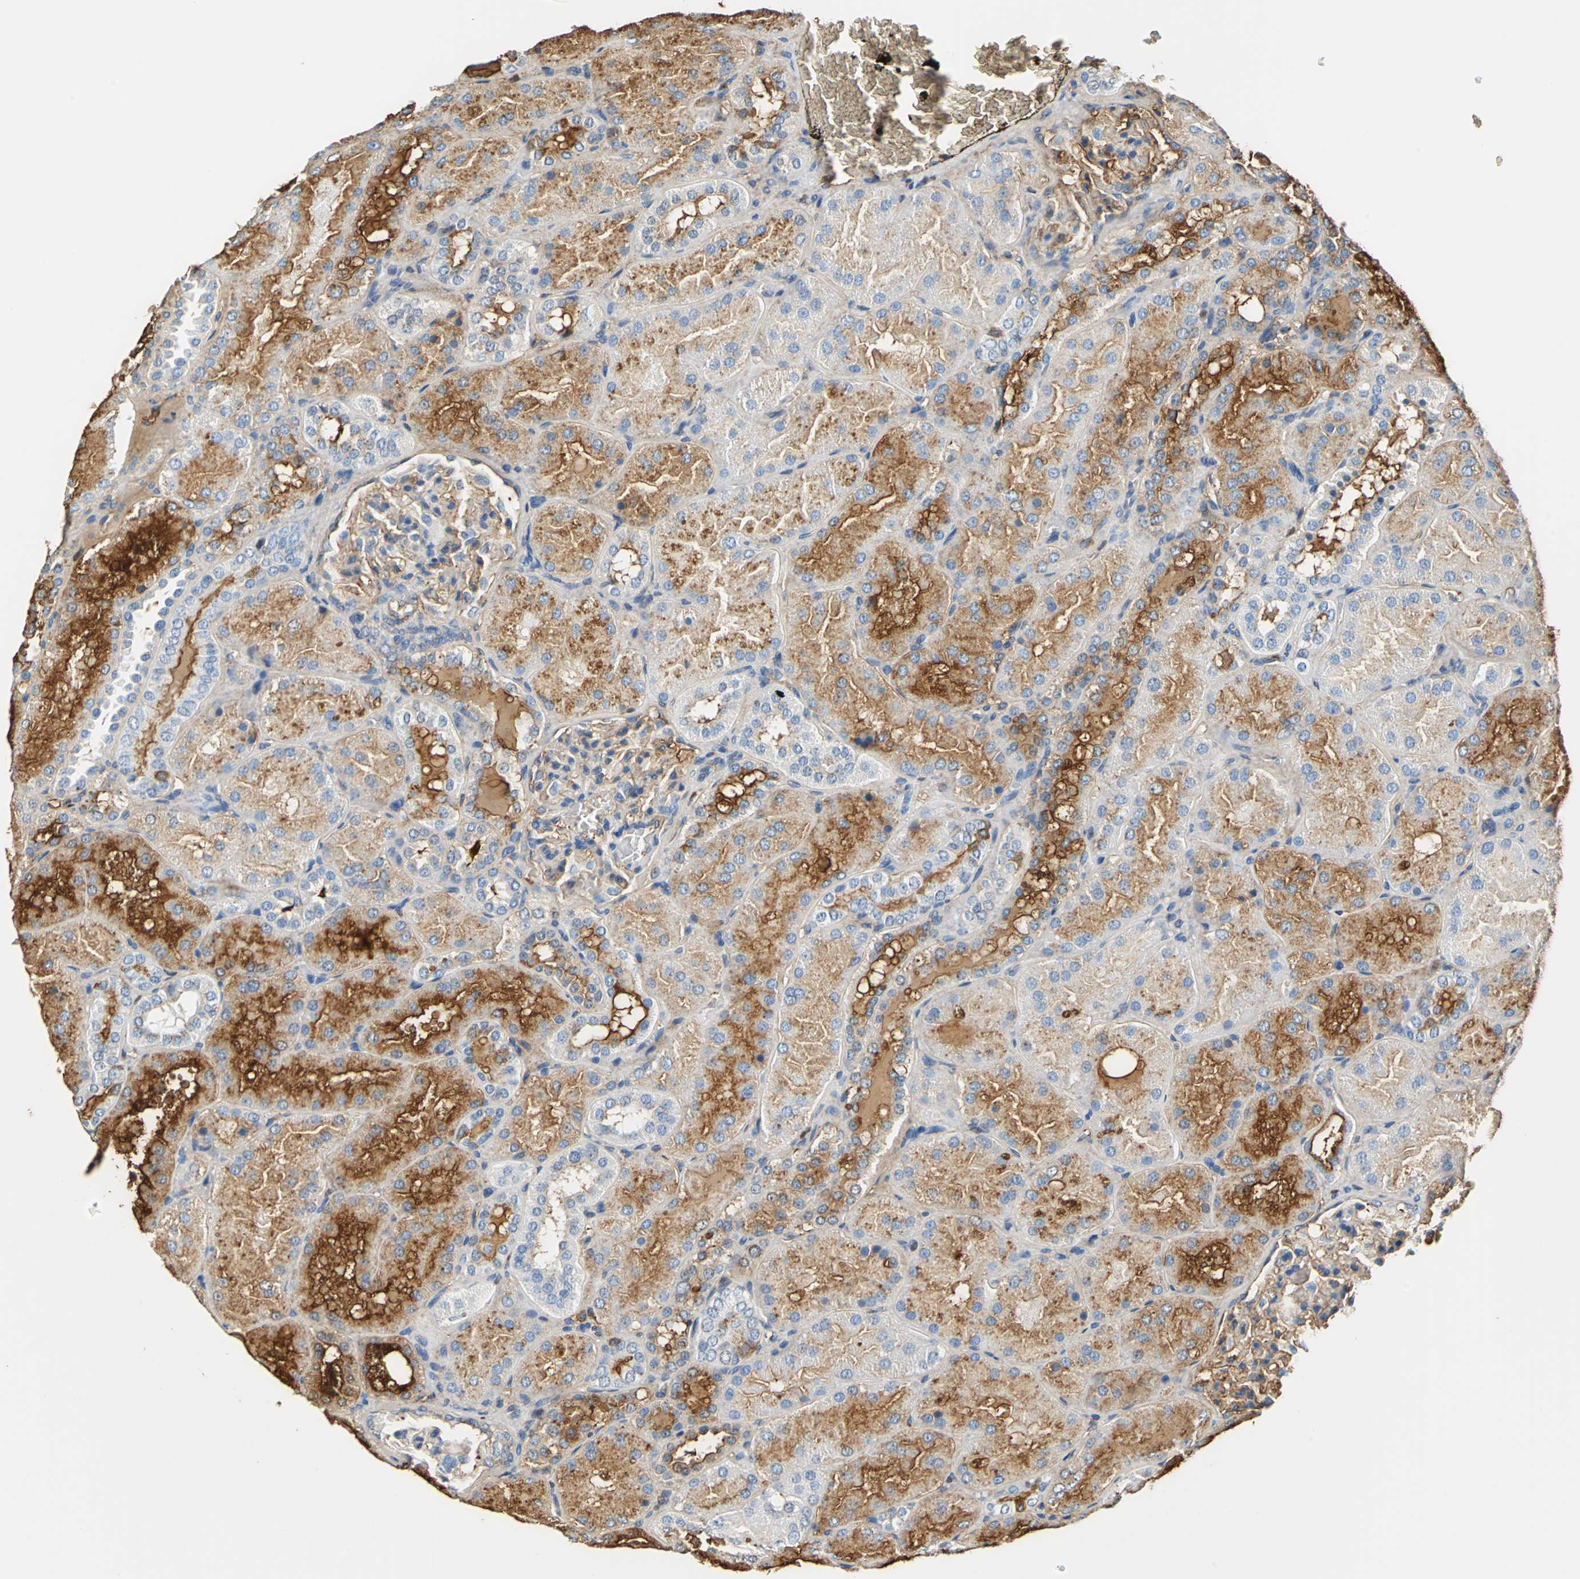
{"staining": {"intensity": "moderate", "quantity": "25%-75%", "location": "cytoplasmic/membranous"}, "tissue": "kidney", "cell_type": "Cells in glomeruli", "image_type": "normal", "snomed": [{"axis": "morphology", "description": "Normal tissue, NOS"}, {"axis": "topography", "description": "Kidney"}], "caption": "Moderate cytoplasmic/membranous staining is identified in approximately 25%-75% of cells in glomeruli in benign kidney.", "gene": "ALB", "patient": {"sex": "male", "age": 28}}